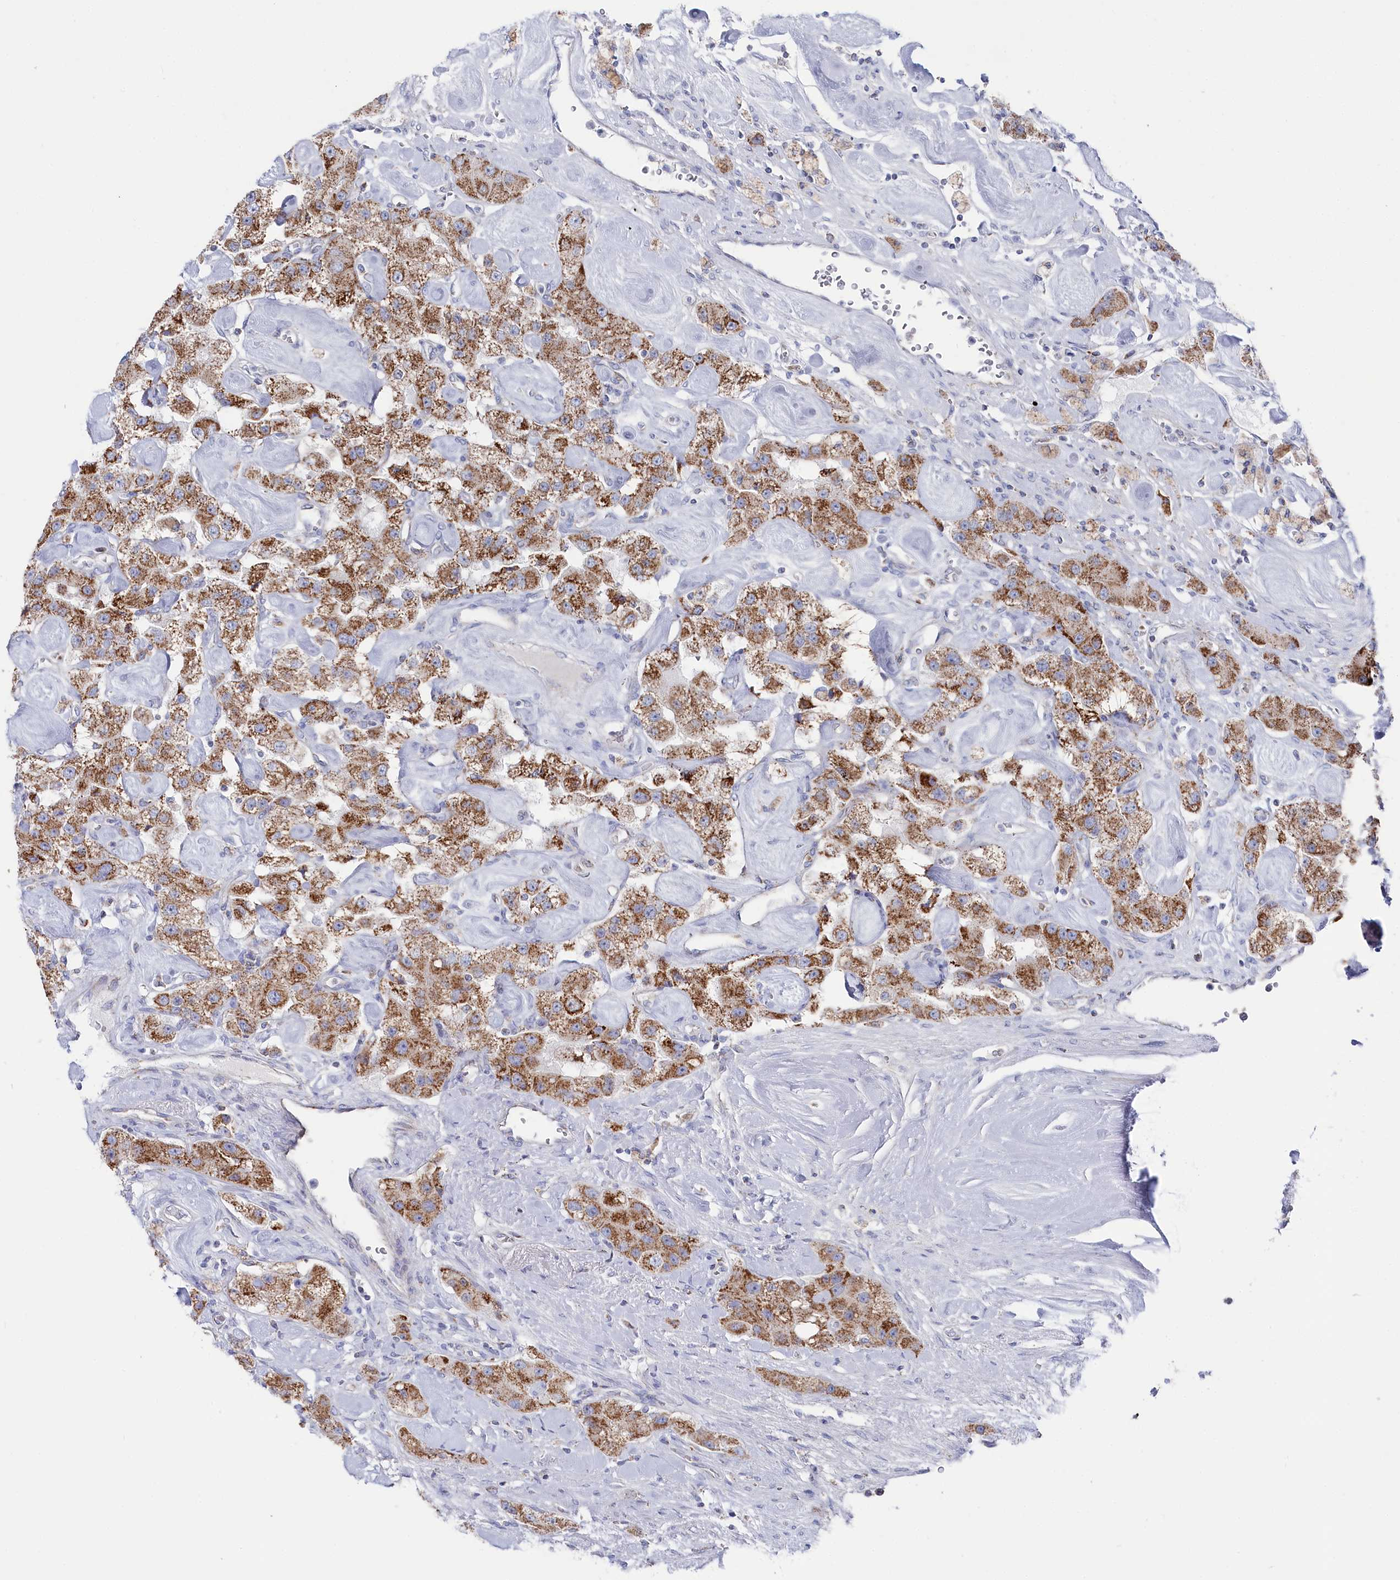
{"staining": {"intensity": "moderate", "quantity": ">75%", "location": "cytoplasmic/membranous"}, "tissue": "carcinoid", "cell_type": "Tumor cells", "image_type": "cancer", "snomed": [{"axis": "morphology", "description": "Carcinoid, malignant, NOS"}, {"axis": "topography", "description": "Pancreas"}], "caption": "Immunohistochemistry of human carcinoid reveals medium levels of moderate cytoplasmic/membranous expression in about >75% of tumor cells. The staining was performed using DAB (3,3'-diaminobenzidine) to visualize the protein expression in brown, while the nuclei were stained in blue with hematoxylin (Magnification: 20x).", "gene": "GLS2", "patient": {"sex": "male", "age": 41}}